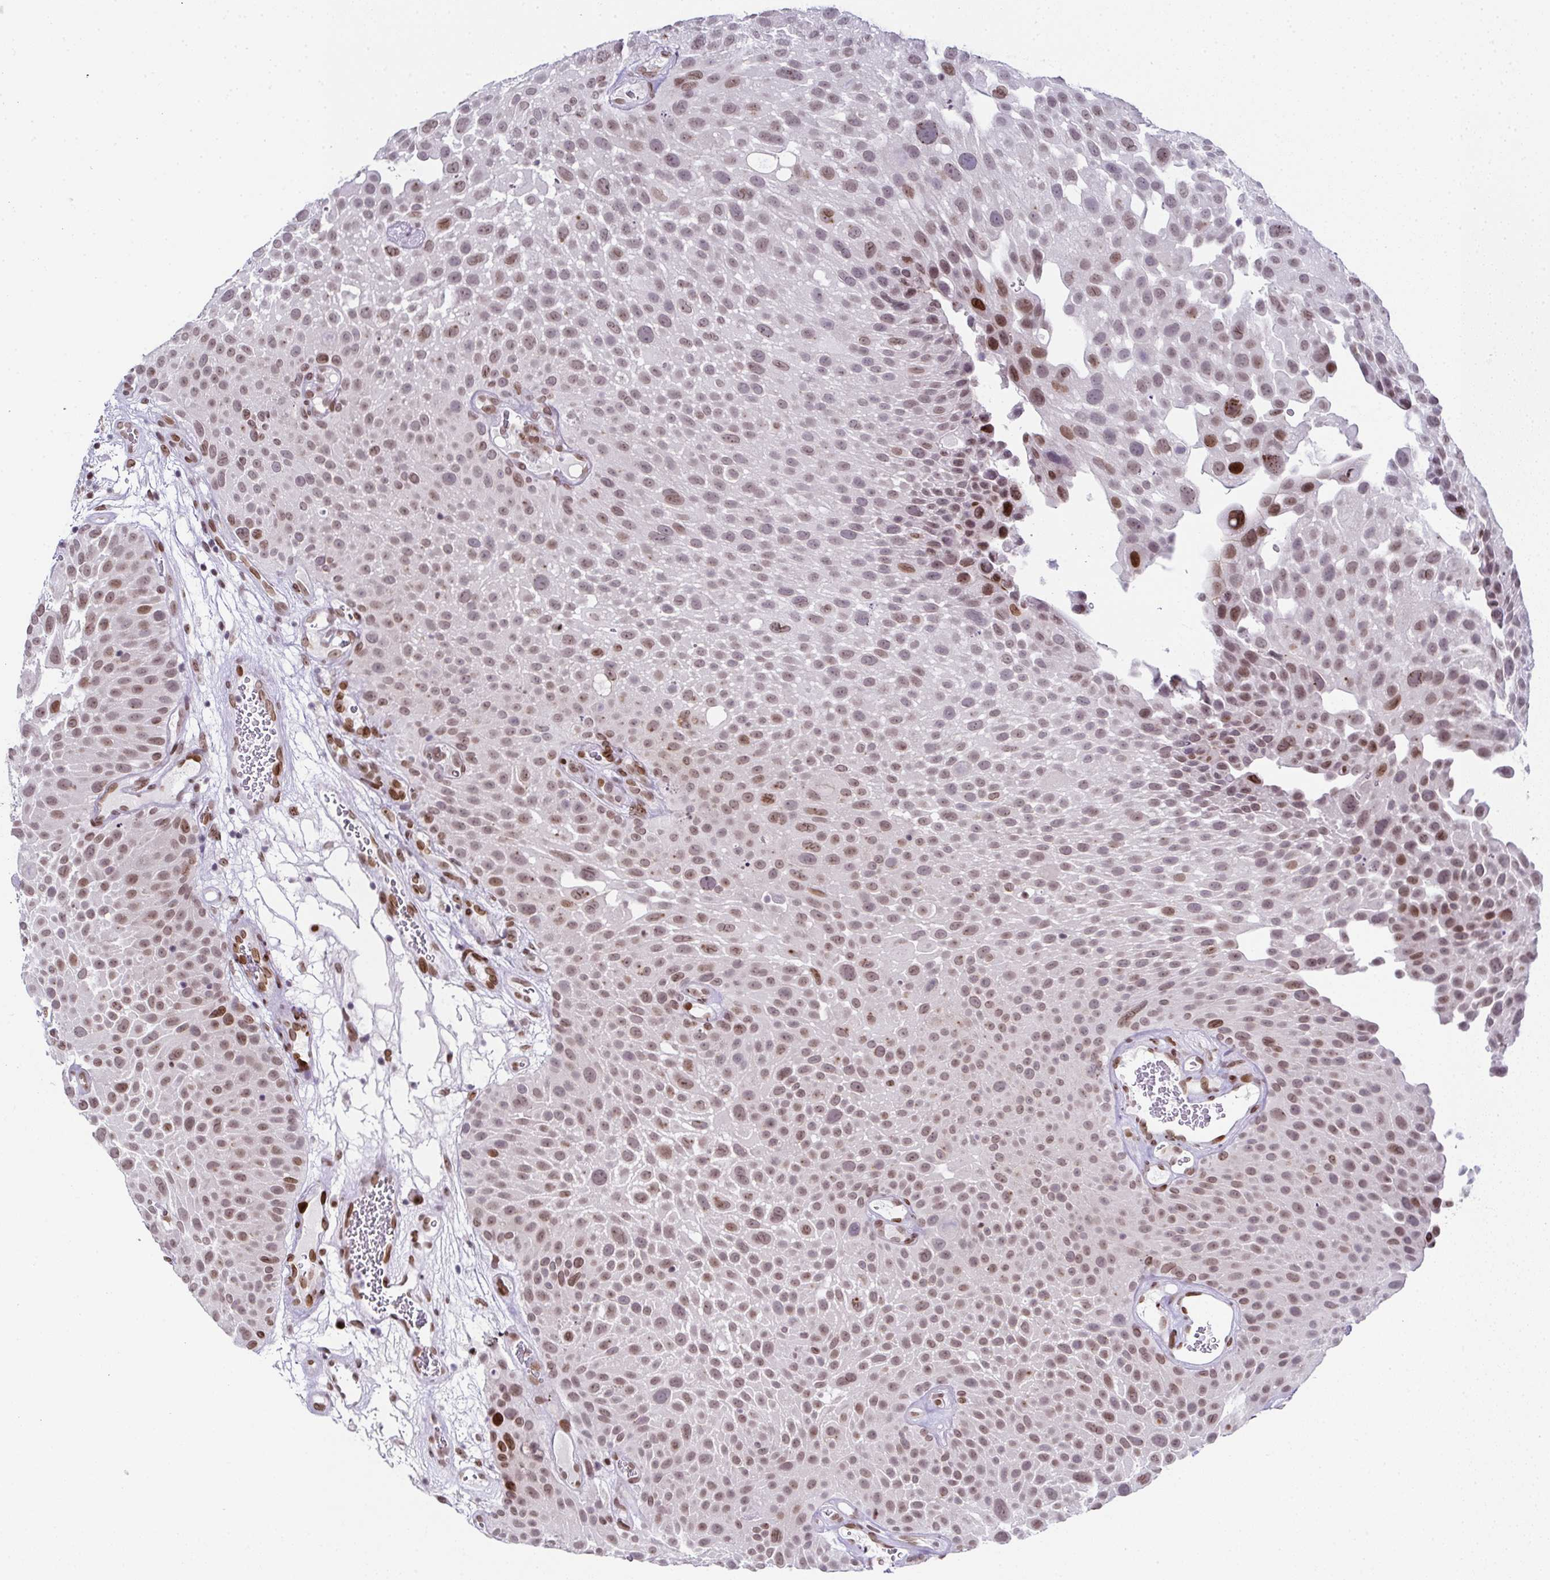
{"staining": {"intensity": "moderate", "quantity": ">75%", "location": "nuclear"}, "tissue": "urothelial cancer", "cell_type": "Tumor cells", "image_type": "cancer", "snomed": [{"axis": "morphology", "description": "Urothelial carcinoma, Low grade"}, {"axis": "topography", "description": "Urinary bladder"}], "caption": "Protein staining by immunohistochemistry (IHC) reveals moderate nuclear staining in about >75% of tumor cells in urothelial cancer.", "gene": "RB1", "patient": {"sex": "male", "age": 72}}